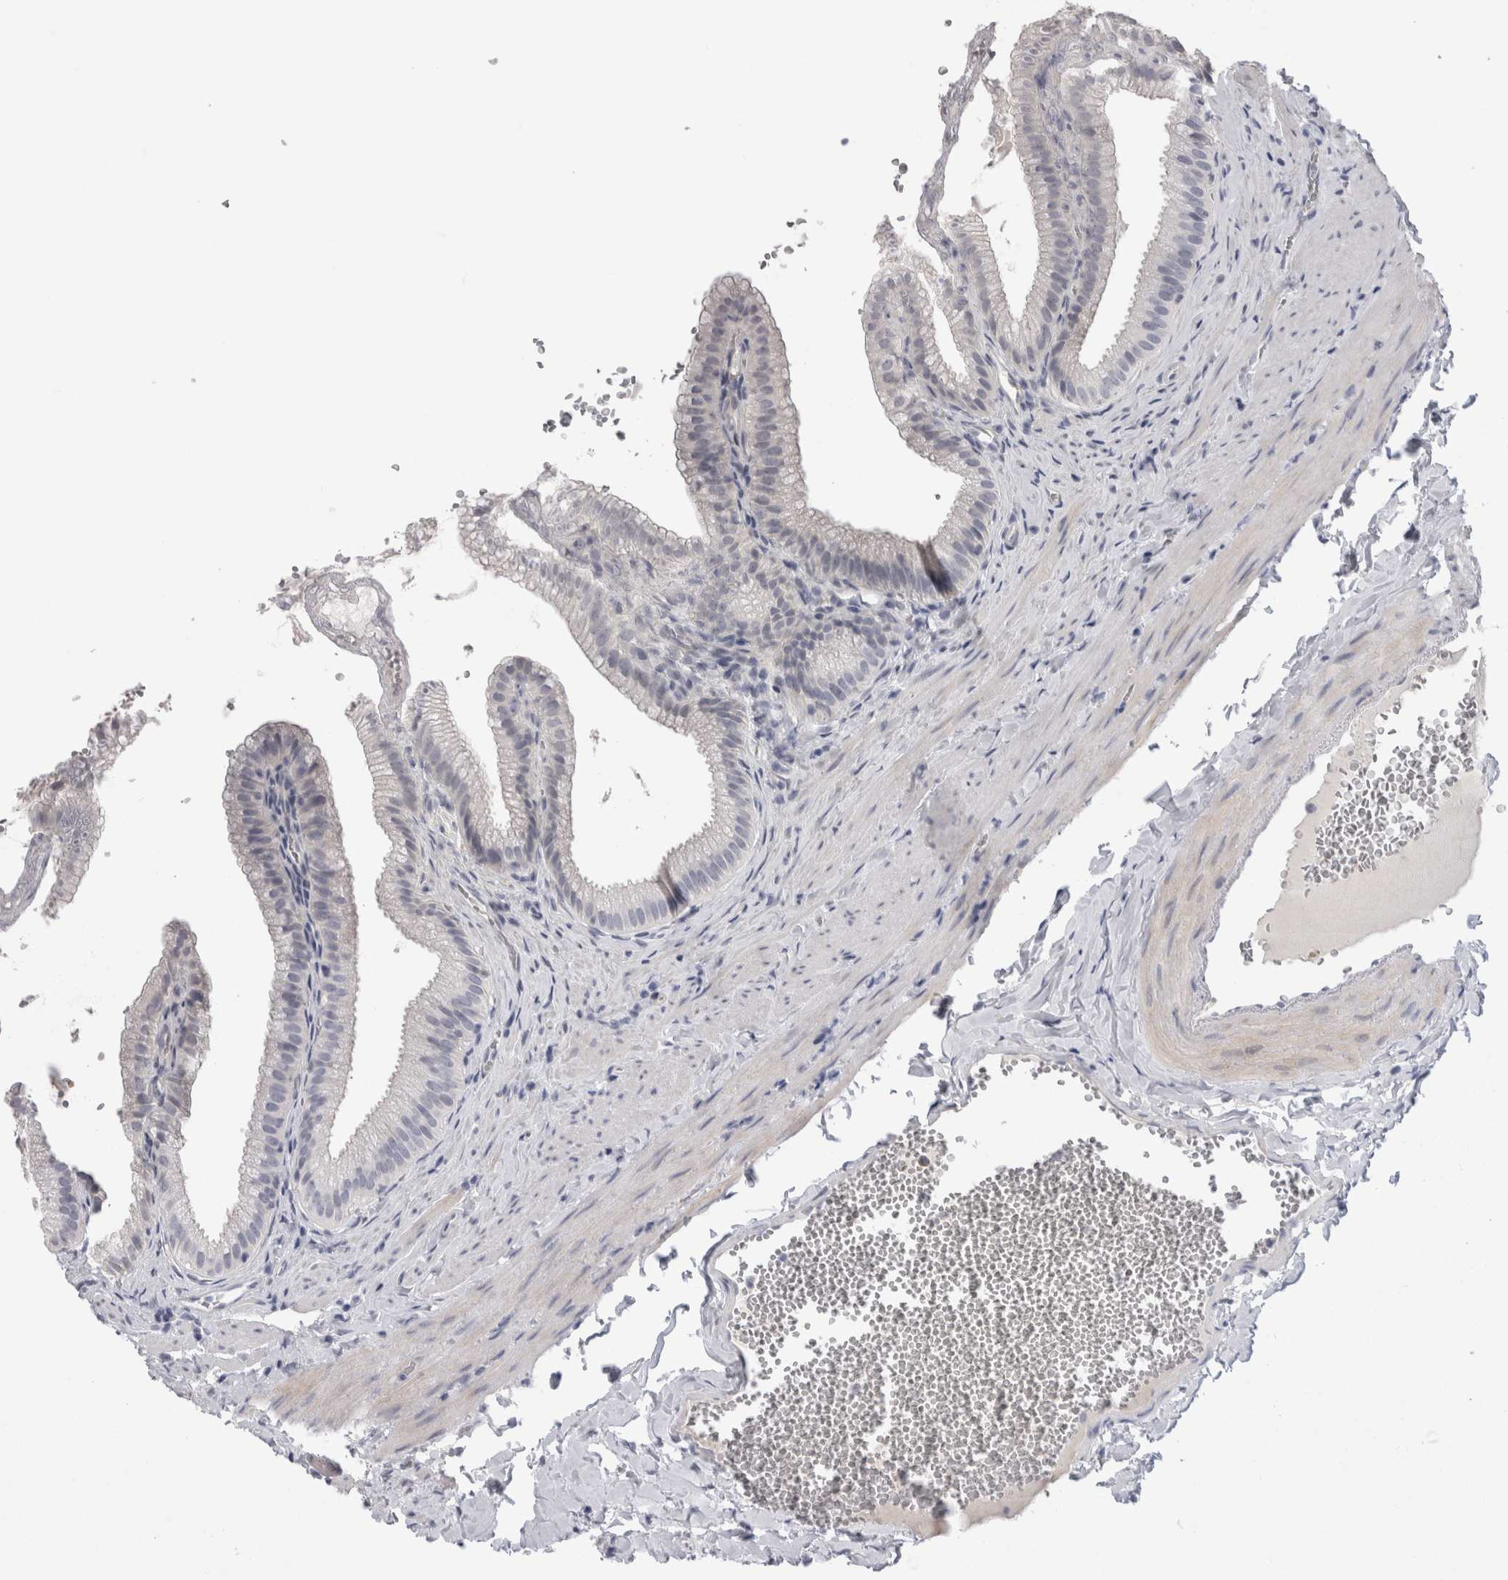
{"staining": {"intensity": "negative", "quantity": "none", "location": "none"}, "tissue": "gallbladder", "cell_type": "Glandular cells", "image_type": "normal", "snomed": [{"axis": "morphology", "description": "Normal tissue, NOS"}, {"axis": "topography", "description": "Gallbladder"}], "caption": "This is an immunohistochemistry (IHC) histopathology image of unremarkable gallbladder. There is no expression in glandular cells.", "gene": "ADAM2", "patient": {"sex": "male", "age": 38}}